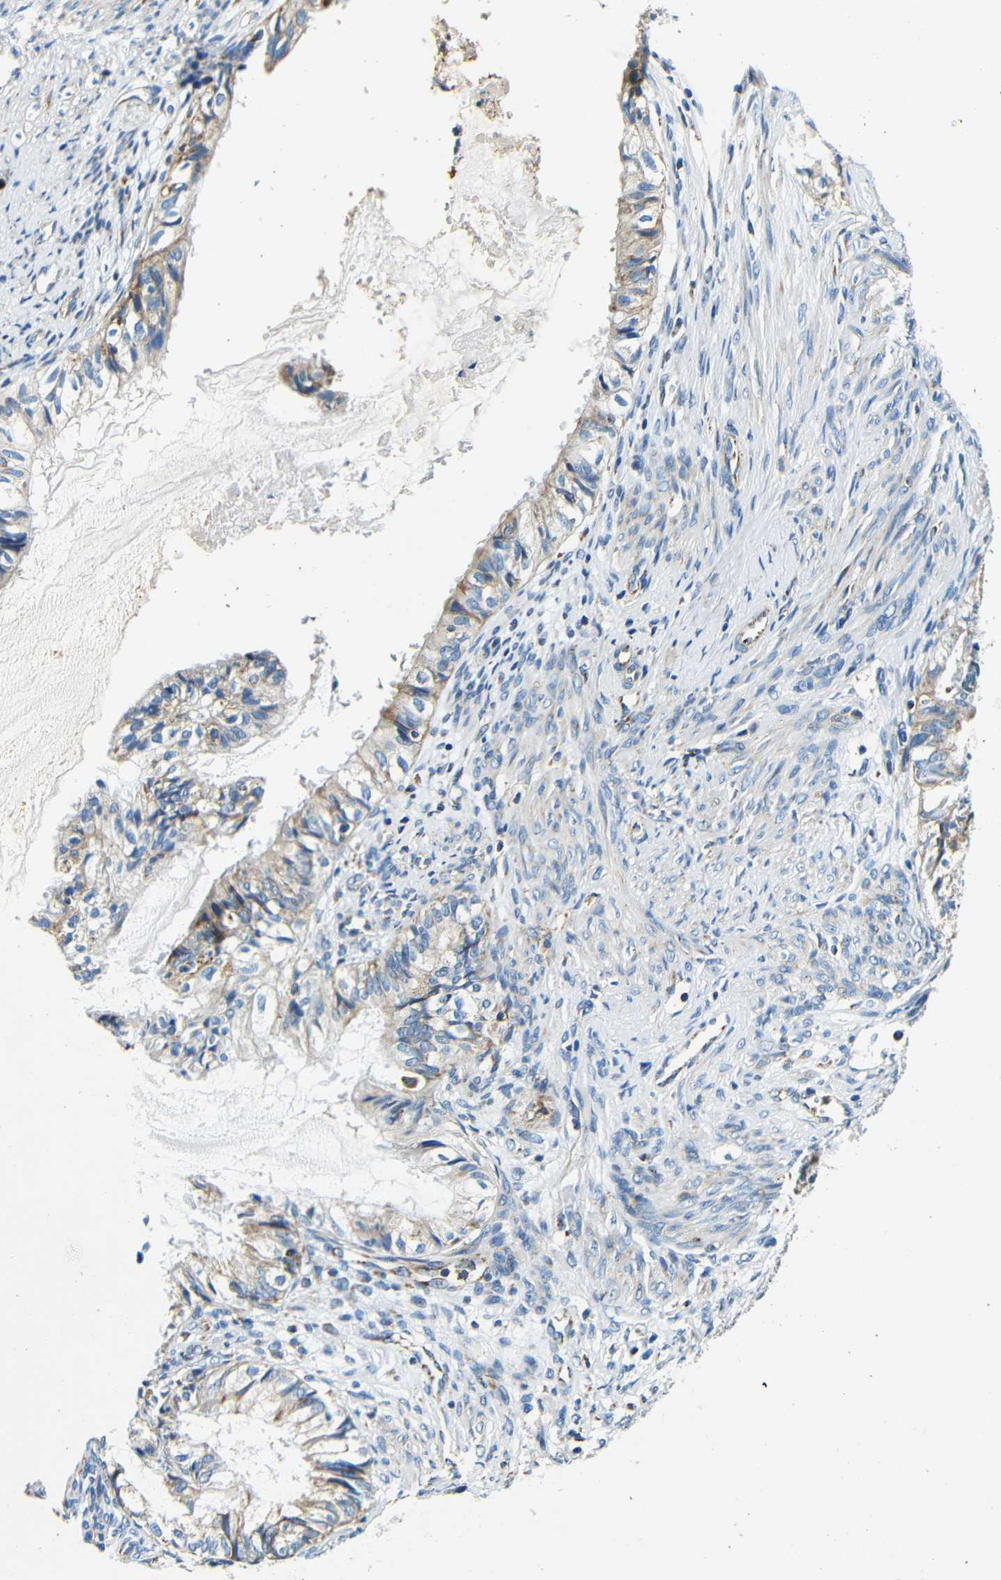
{"staining": {"intensity": "moderate", "quantity": "25%-75%", "location": "cytoplasmic/membranous"}, "tissue": "cervical cancer", "cell_type": "Tumor cells", "image_type": "cancer", "snomed": [{"axis": "morphology", "description": "Normal tissue, NOS"}, {"axis": "morphology", "description": "Adenocarcinoma, NOS"}, {"axis": "topography", "description": "Cervix"}, {"axis": "topography", "description": "Endometrium"}], "caption": "This is a photomicrograph of immunohistochemistry (IHC) staining of cervical cancer, which shows moderate staining in the cytoplasmic/membranous of tumor cells.", "gene": "GALNT18", "patient": {"sex": "female", "age": 86}}